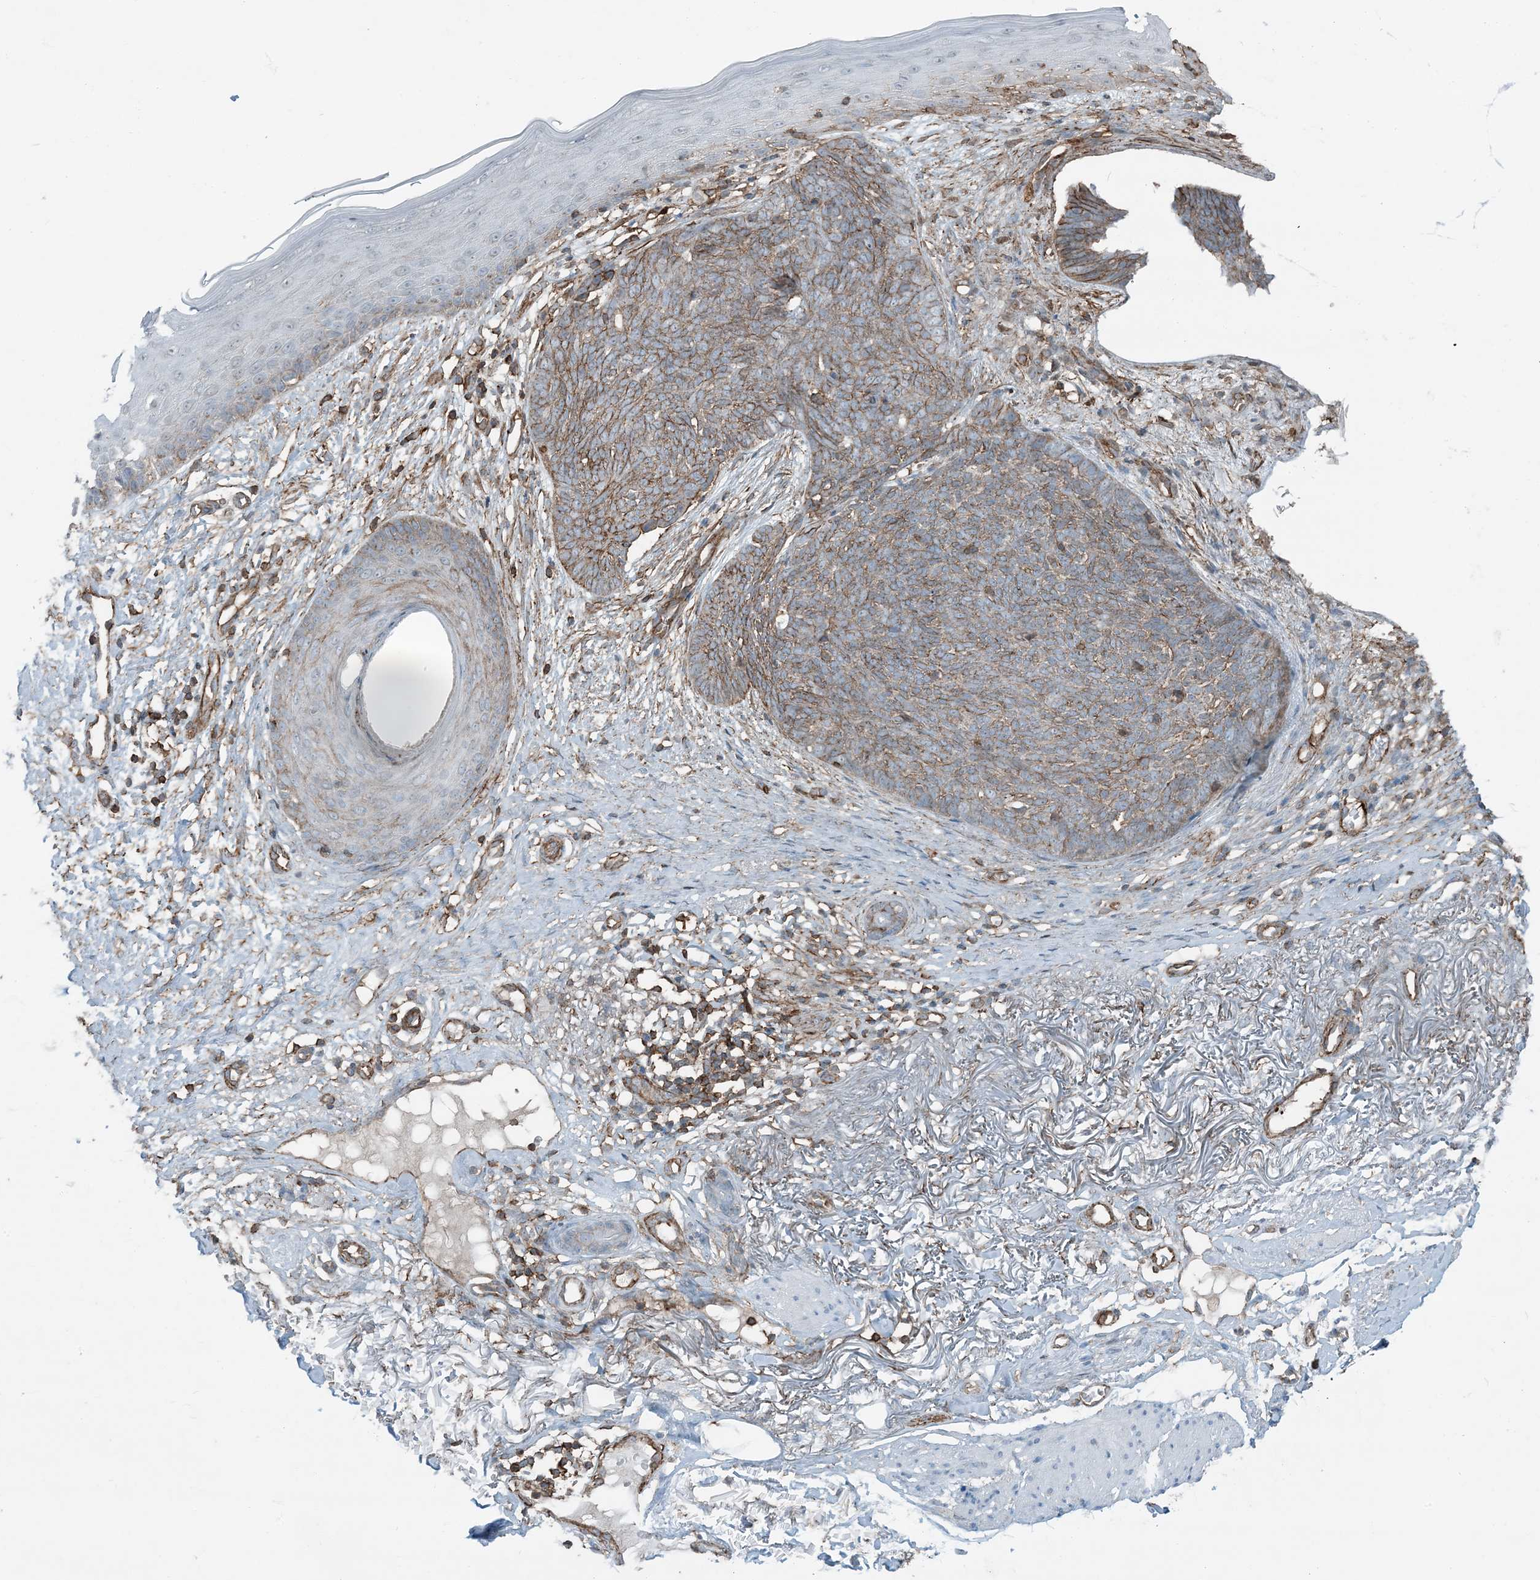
{"staining": {"intensity": "moderate", "quantity": ">75%", "location": "cytoplasmic/membranous"}, "tissue": "skin cancer", "cell_type": "Tumor cells", "image_type": "cancer", "snomed": [{"axis": "morphology", "description": "Basal cell carcinoma"}, {"axis": "topography", "description": "Skin"}], "caption": "An image of skin basal cell carcinoma stained for a protein exhibits moderate cytoplasmic/membranous brown staining in tumor cells. The protein is stained brown, and the nuclei are stained in blue (DAB (3,3'-diaminobenzidine) IHC with brightfield microscopy, high magnification).", "gene": "APOBEC3C", "patient": {"sex": "female", "age": 70}}